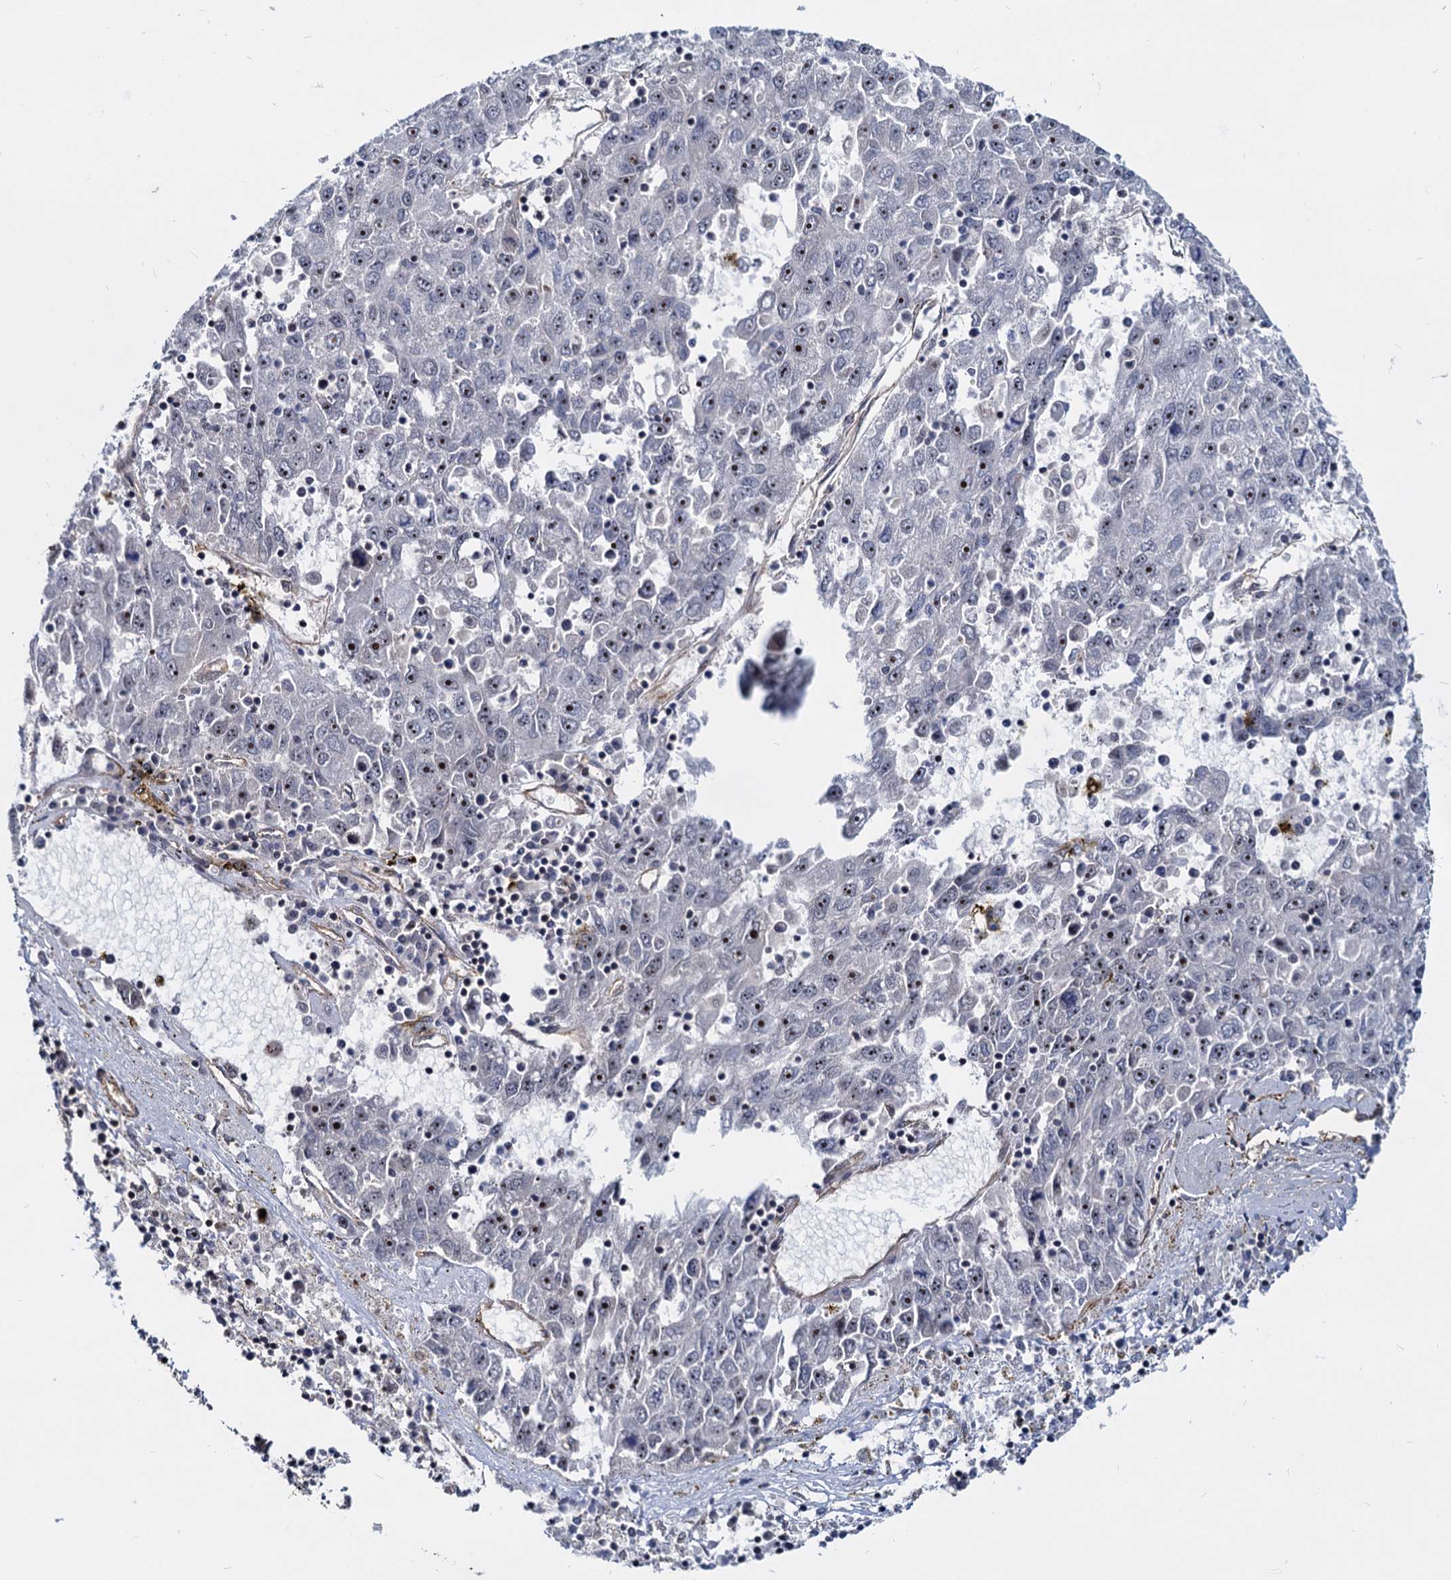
{"staining": {"intensity": "moderate", "quantity": "25%-75%", "location": "nuclear"}, "tissue": "liver cancer", "cell_type": "Tumor cells", "image_type": "cancer", "snomed": [{"axis": "morphology", "description": "Carcinoma, Hepatocellular, NOS"}, {"axis": "topography", "description": "Liver"}], "caption": "Brown immunohistochemical staining in hepatocellular carcinoma (liver) demonstrates moderate nuclear expression in approximately 25%-75% of tumor cells.", "gene": "UBLCP1", "patient": {"sex": "male", "age": 49}}